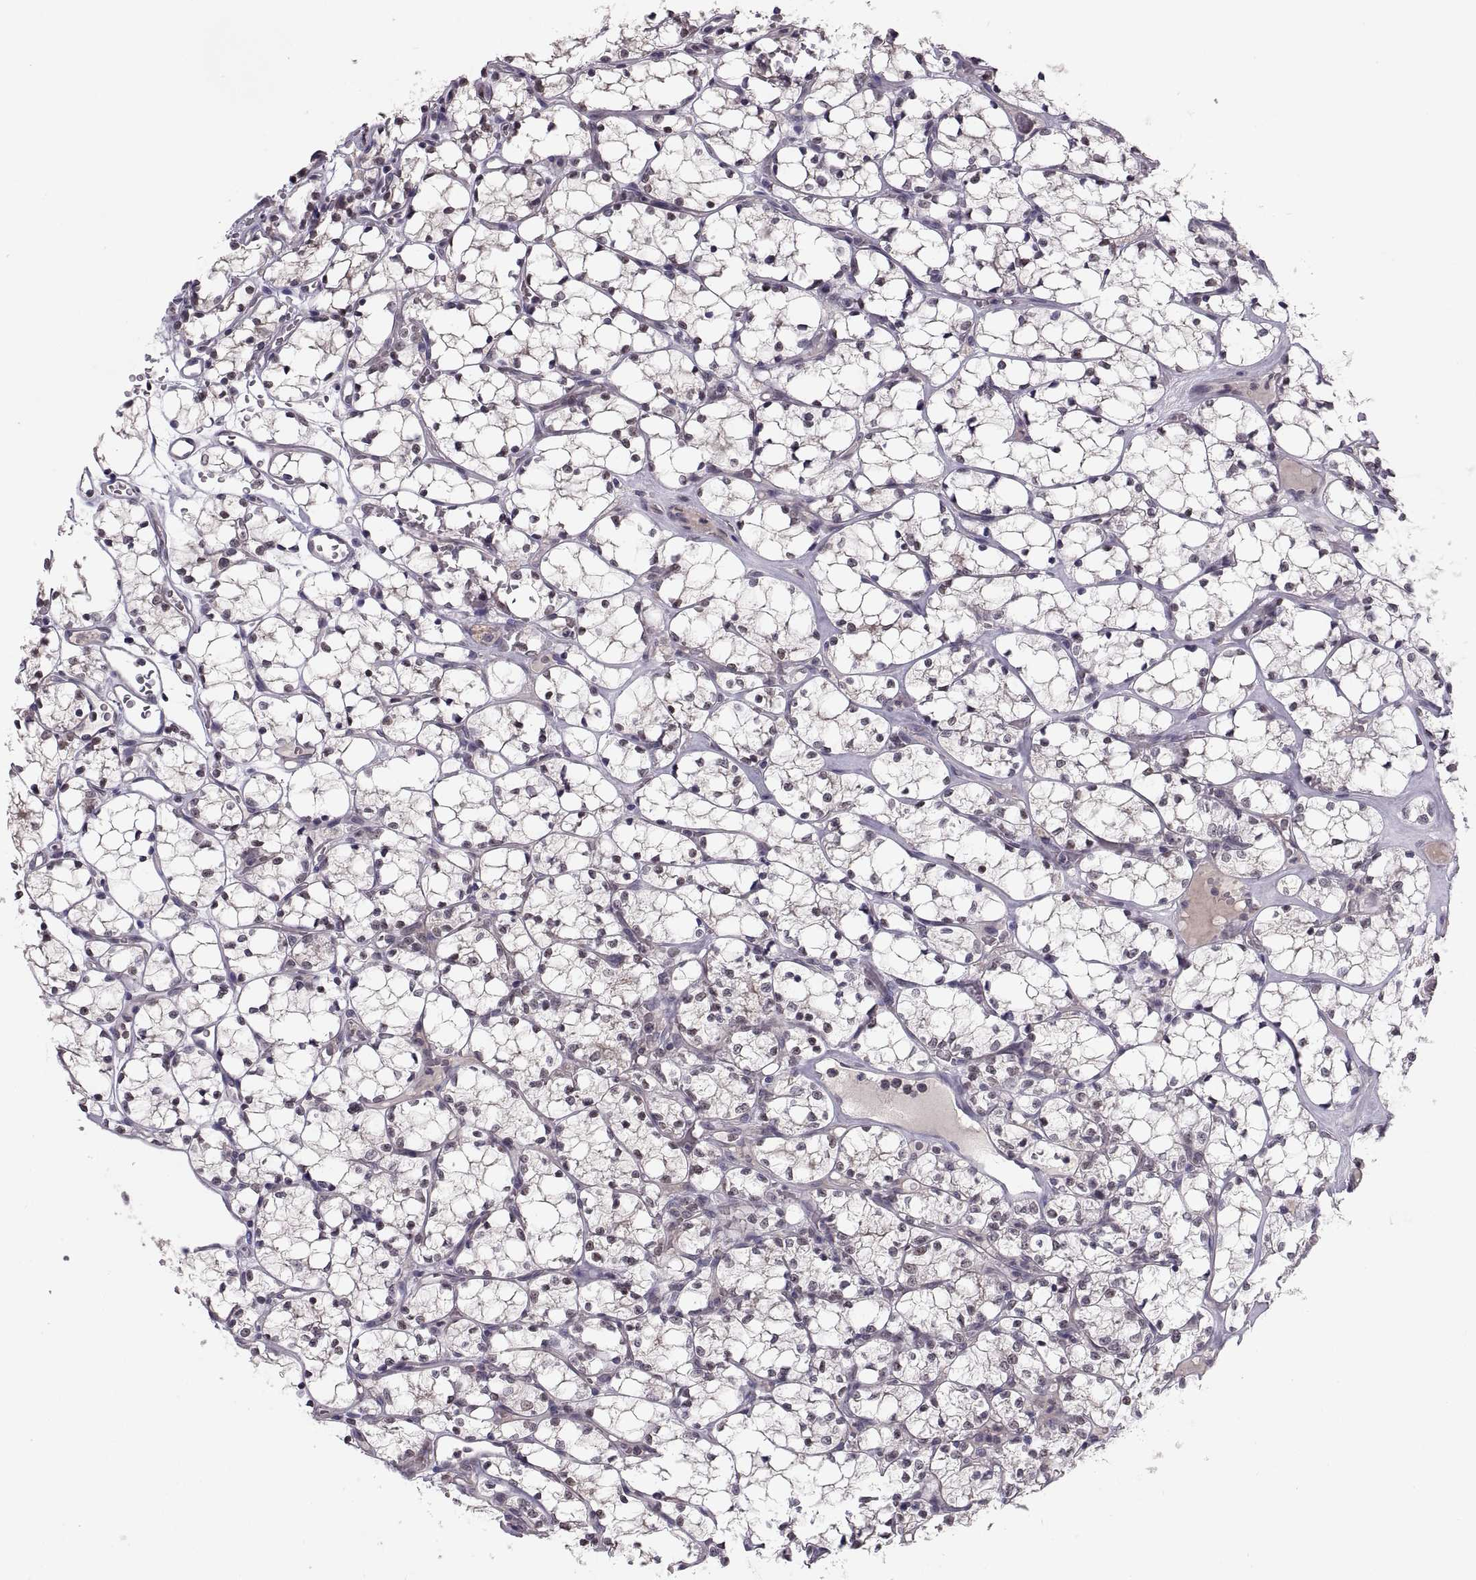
{"staining": {"intensity": "negative", "quantity": "none", "location": "none"}, "tissue": "renal cancer", "cell_type": "Tumor cells", "image_type": "cancer", "snomed": [{"axis": "morphology", "description": "Adenocarcinoma, NOS"}, {"axis": "topography", "description": "Kidney"}], "caption": "Tumor cells are negative for protein expression in human renal cancer (adenocarcinoma).", "gene": "PAX2", "patient": {"sex": "female", "age": 69}}